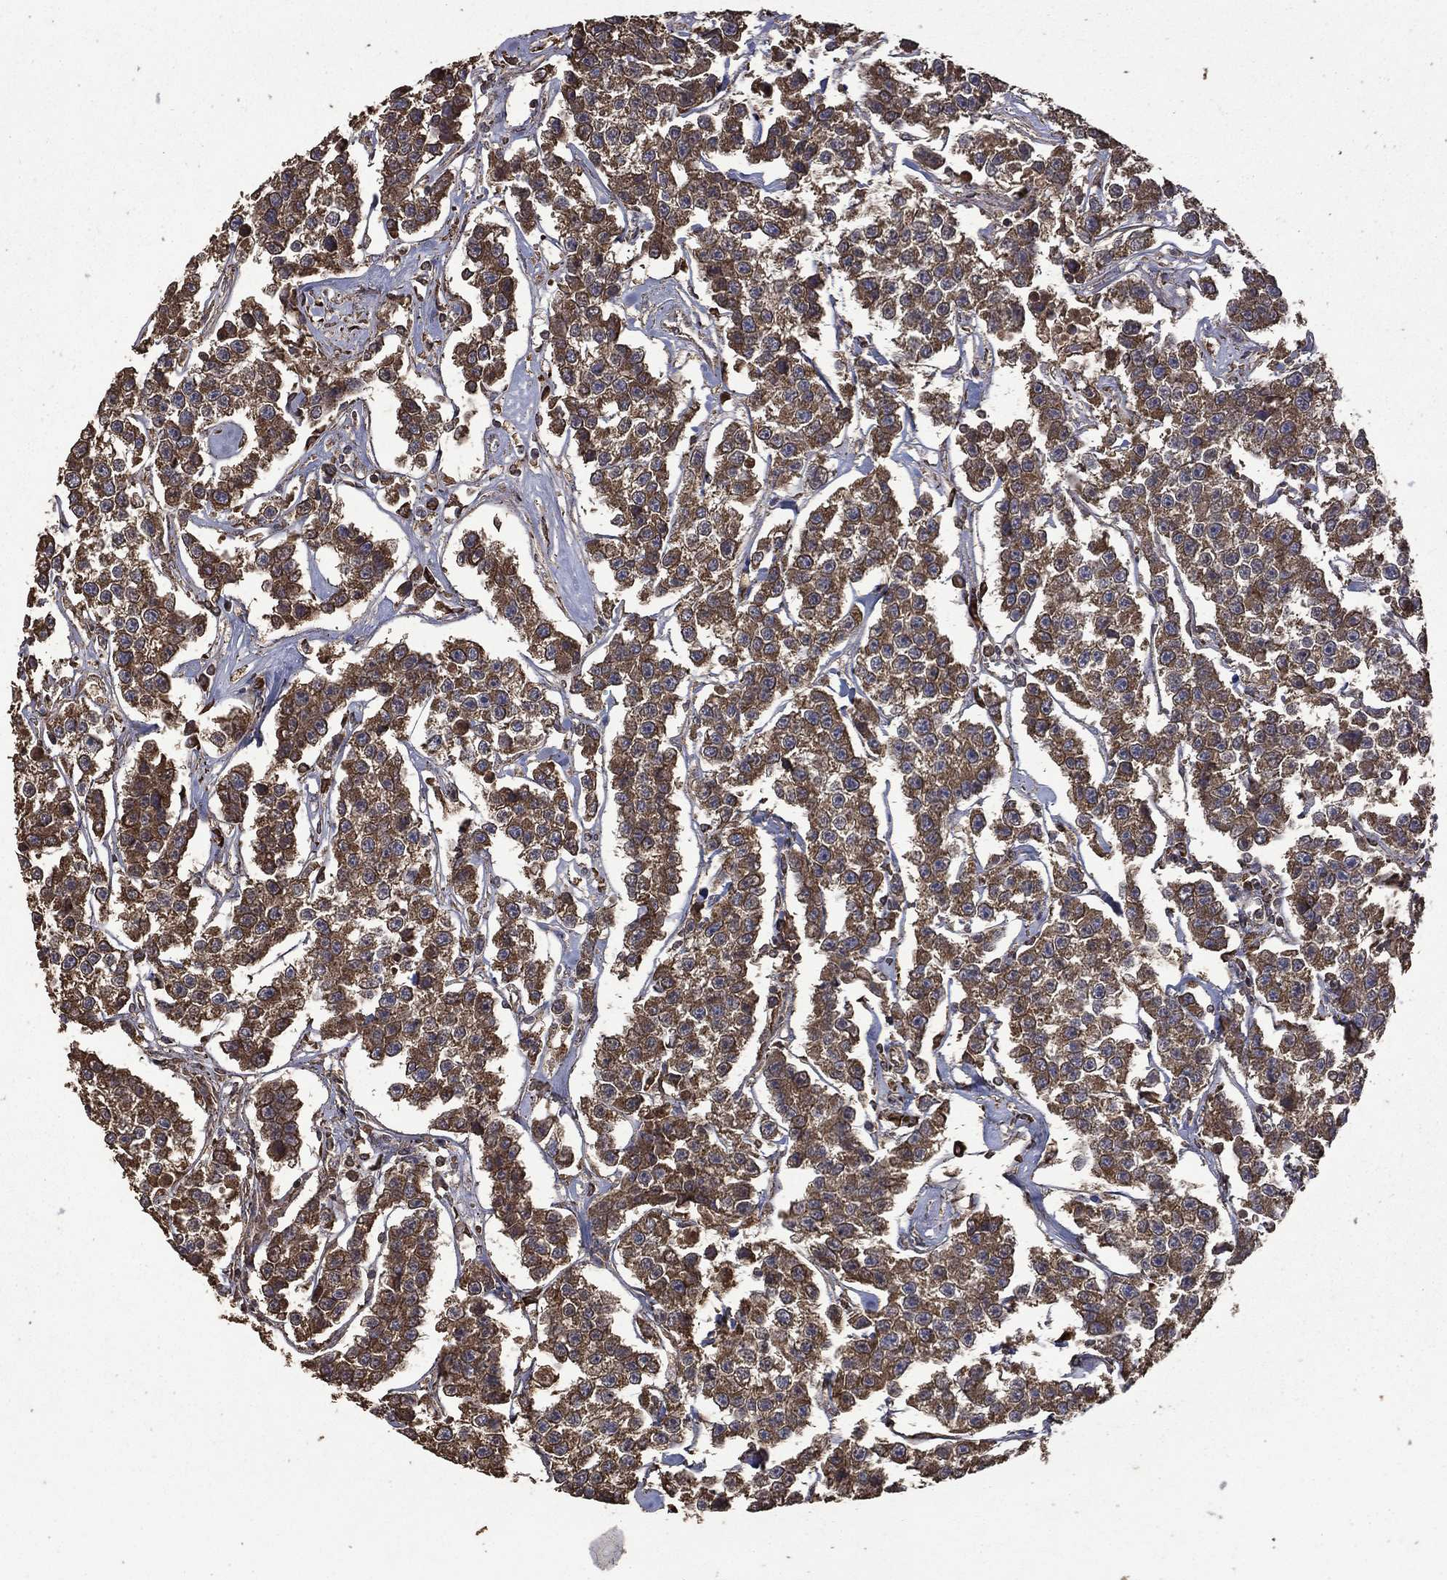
{"staining": {"intensity": "strong", "quantity": ">75%", "location": "cytoplasmic/membranous"}, "tissue": "testis cancer", "cell_type": "Tumor cells", "image_type": "cancer", "snomed": [{"axis": "morphology", "description": "Seminoma, NOS"}, {"axis": "topography", "description": "Testis"}], "caption": "Human testis cancer stained with a brown dye demonstrates strong cytoplasmic/membranous positive expression in about >75% of tumor cells.", "gene": "METTL27", "patient": {"sex": "male", "age": 59}}